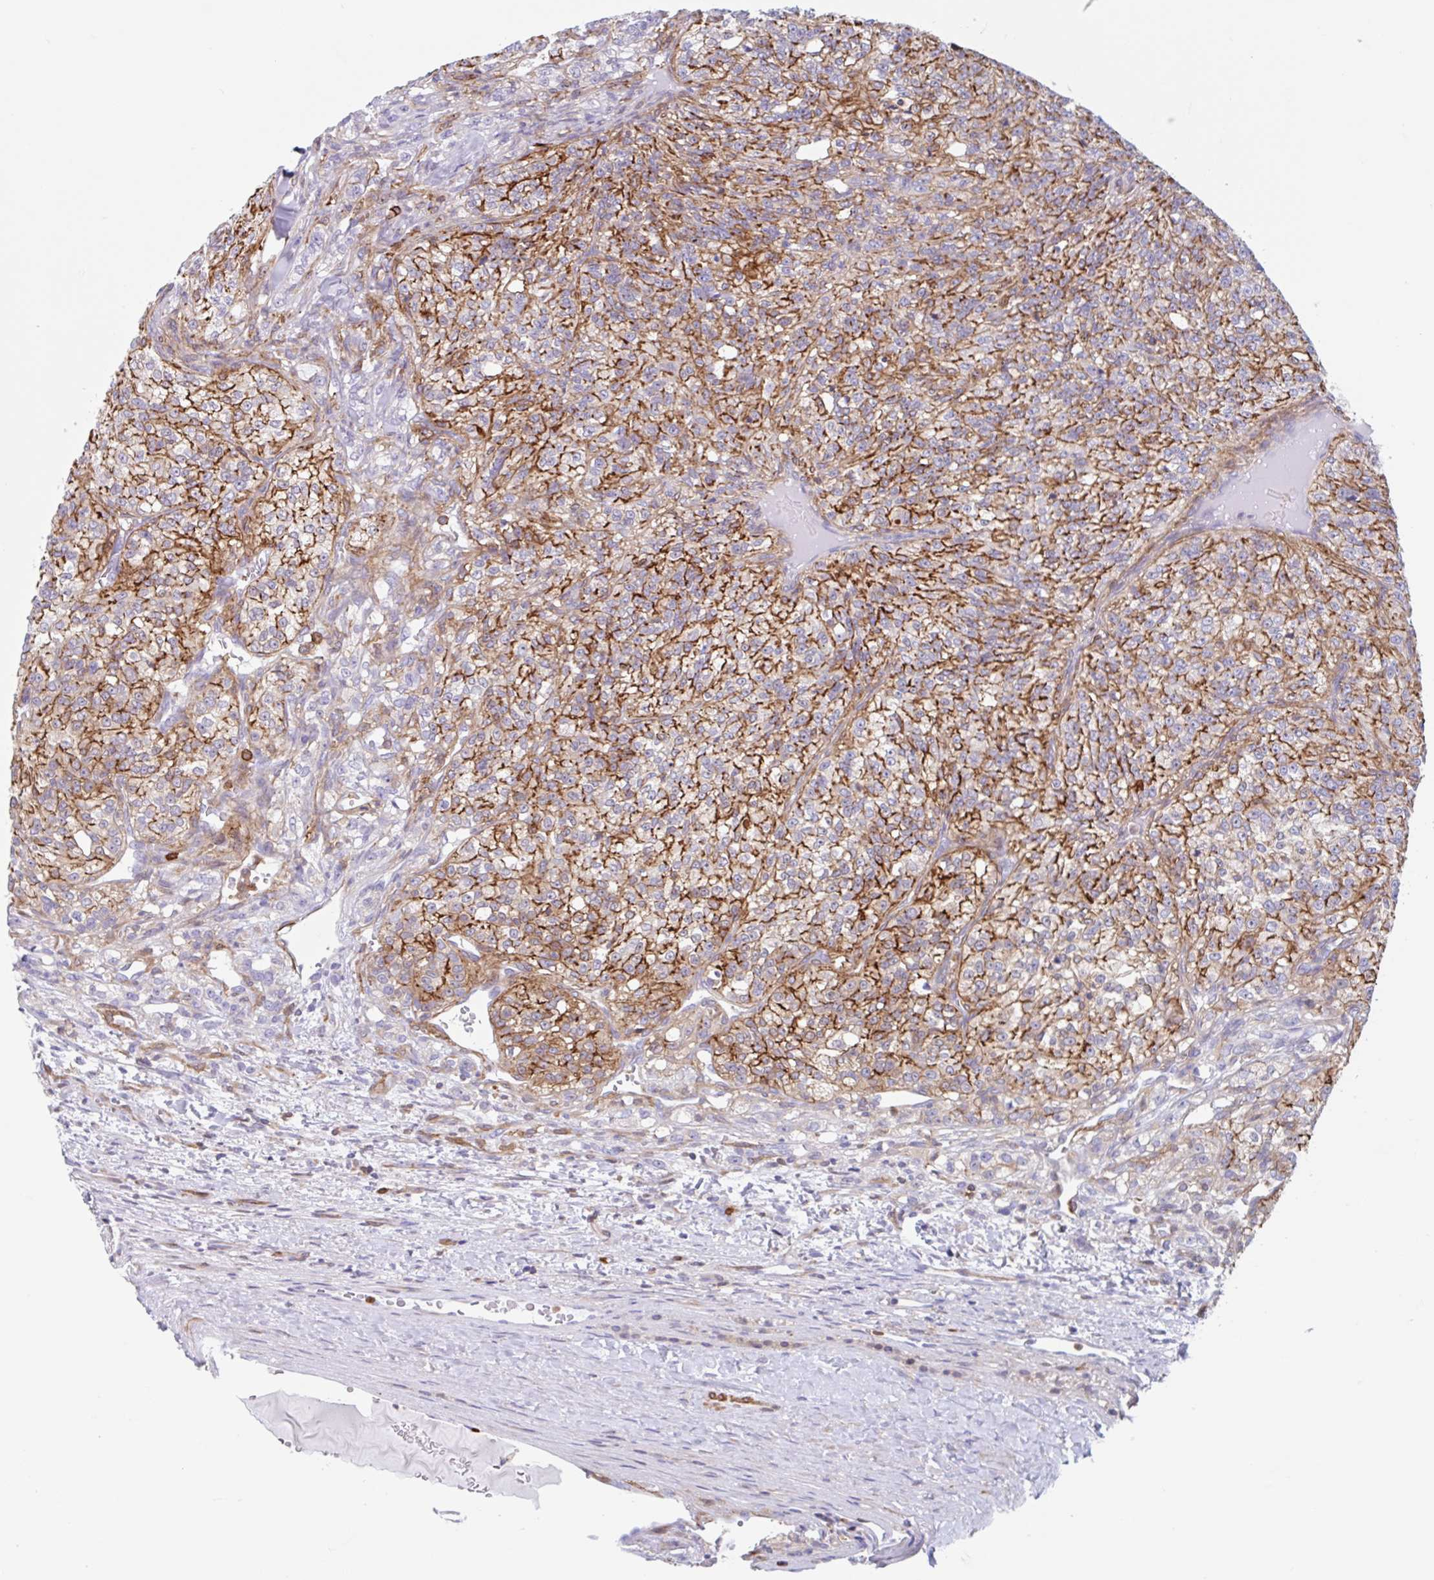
{"staining": {"intensity": "moderate", "quantity": ">75%", "location": "cytoplasmic/membranous"}, "tissue": "renal cancer", "cell_type": "Tumor cells", "image_type": "cancer", "snomed": [{"axis": "morphology", "description": "Adenocarcinoma, NOS"}, {"axis": "topography", "description": "Kidney"}], "caption": "High-power microscopy captured an IHC image of adenocarcinoma (renal), revealing moderate cytoplasmic/membranous staining in approximately >75% of tumor cells.", "gene": "EFHD1", "patient": {"sex": "female", "age": 63}}